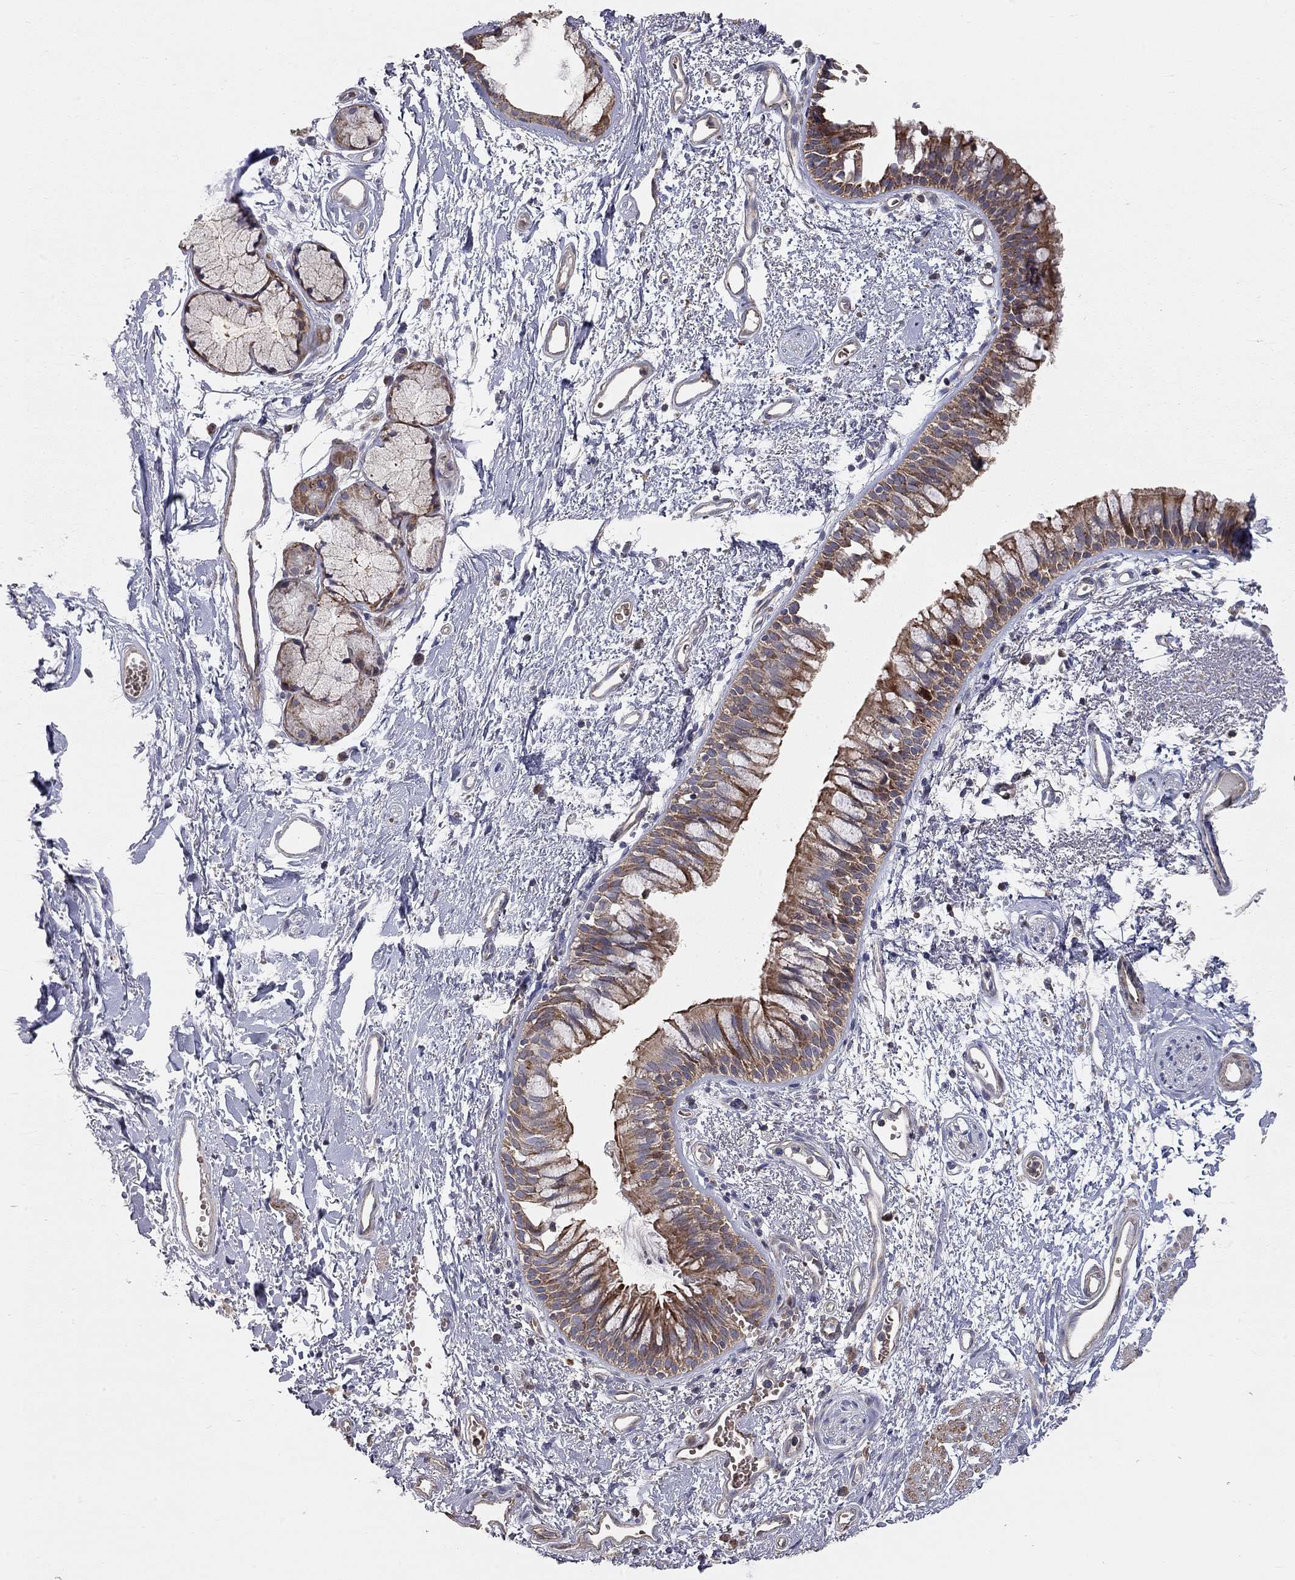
{"staining": {"intensity": "strong", "quantity": "<25%", "location": "cytoplasmic/membranous"}, "tissue": "bronchus", "cell_type": "Respiratory epithelial cells", "image_type": "normal", "snomed": [{"axis": "morphology", "description": "Normal tissue, NOS"}, {"axis": "topography", "description": "Cartilage tissue"}, {"axis": "topography", "description": "Bronchus"}], "caption": "DAB (3,3'-diaminobenzidine) immunohistochemical staining of unremarkable bronchus exhibits strong cytoplasmic/membranous protein expression in approximately <25% of respiratory epithelial cells.", "gene": "KANSL1L", "patient": {"sex": "male", "age": 66}}